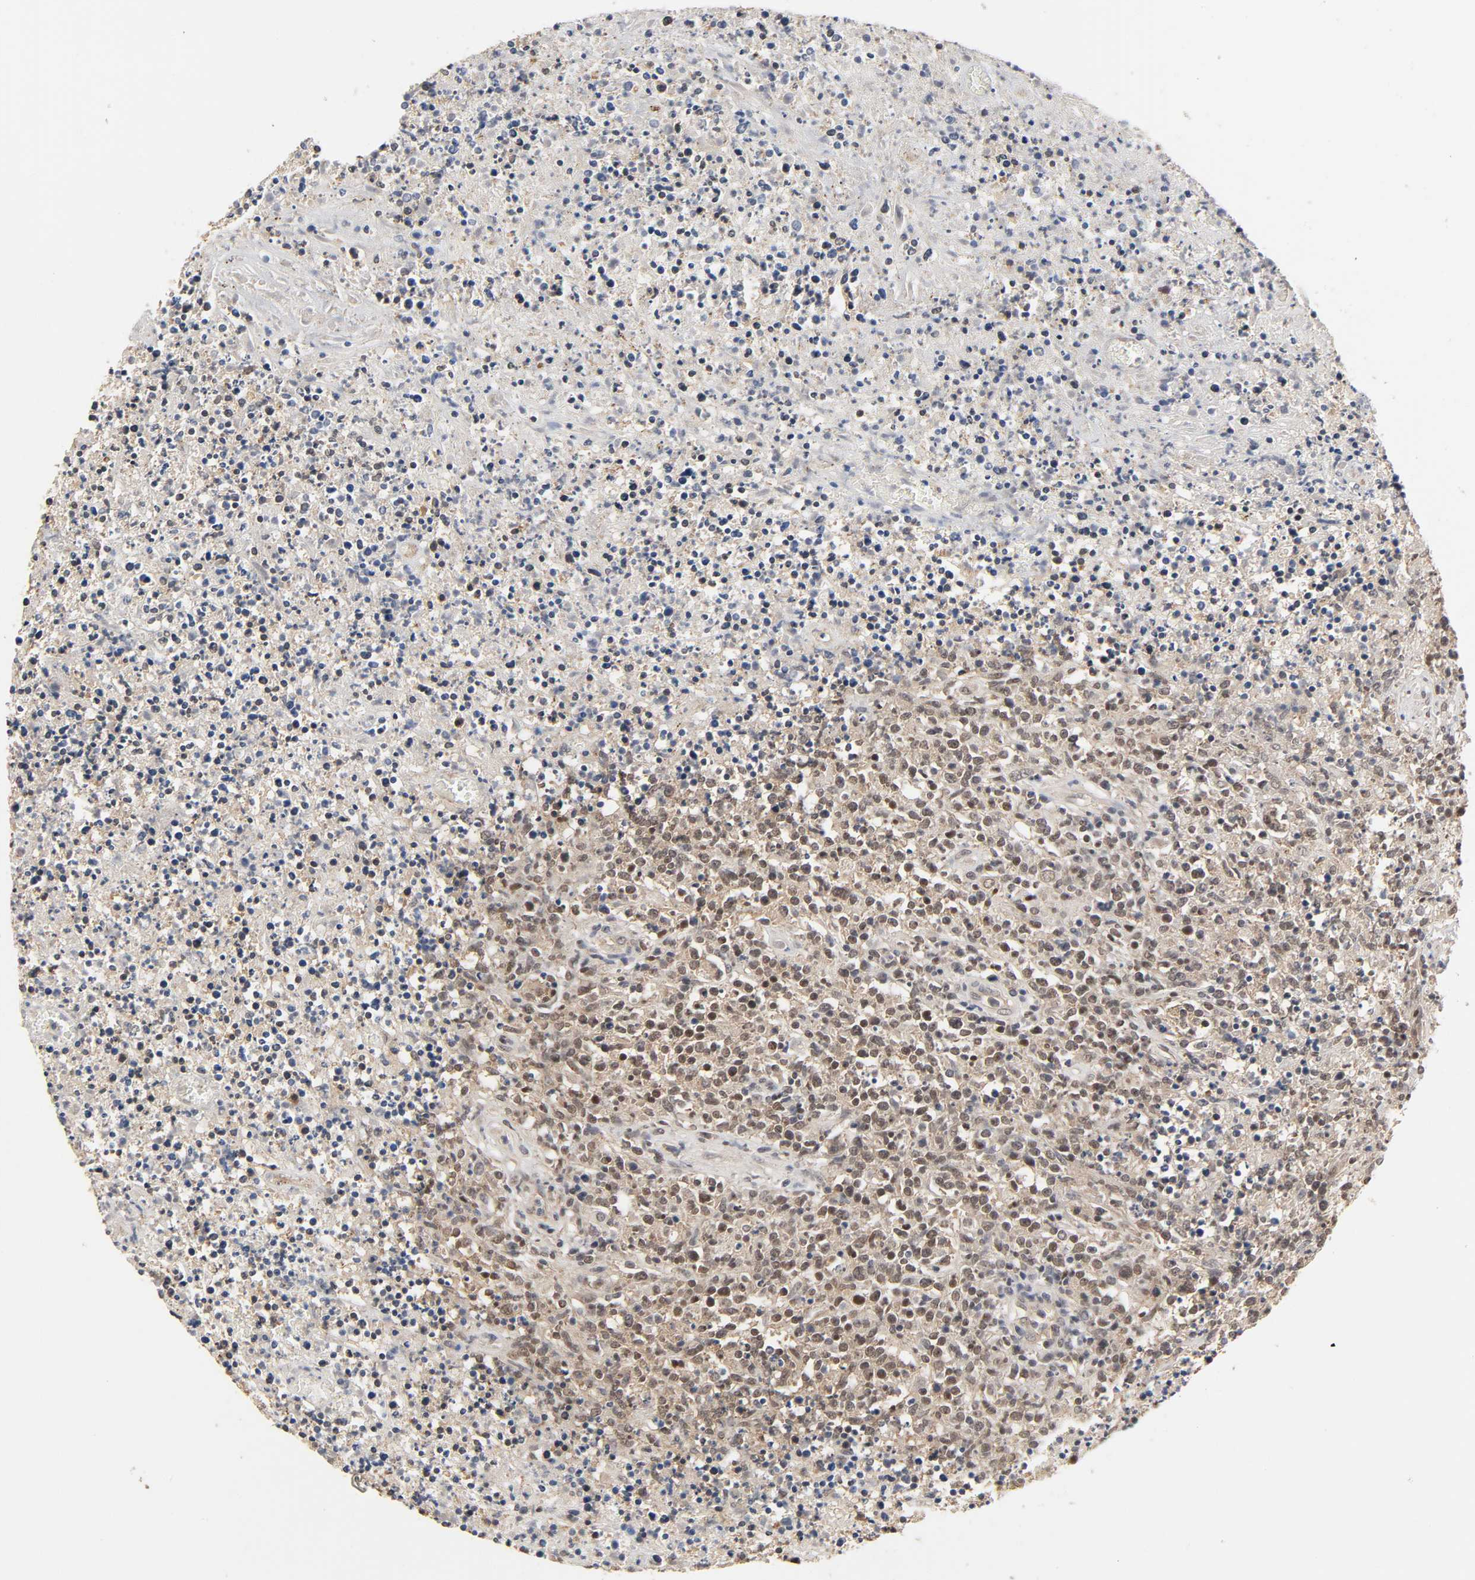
{"staining": {"intensity": "moderate", "quantity": ">75%", "location": "cytoplasmic/membranous,nuclear"}, "tissue": "lymphoma", "cell_type": "Tumor cells", "image_type": "cancer", "snomed": [{"axis": "morphology", "description": "Malignant lymphoma, non-Hodgkin's type, High grade"}, {"axis": "topography", "description": "Lymph node"}], "caption": "DAB (3,3'-diaminobenzidine) immunohistochemical staining of high-grade malignant lymphoma, non-Hodgkin's type exhibits moderate cytoplasmic/membranous and nuclear protein expression in about >75% of tumor cells.", "gene": "HTR1E", "patient": {"sex": "female", "age": 84}}